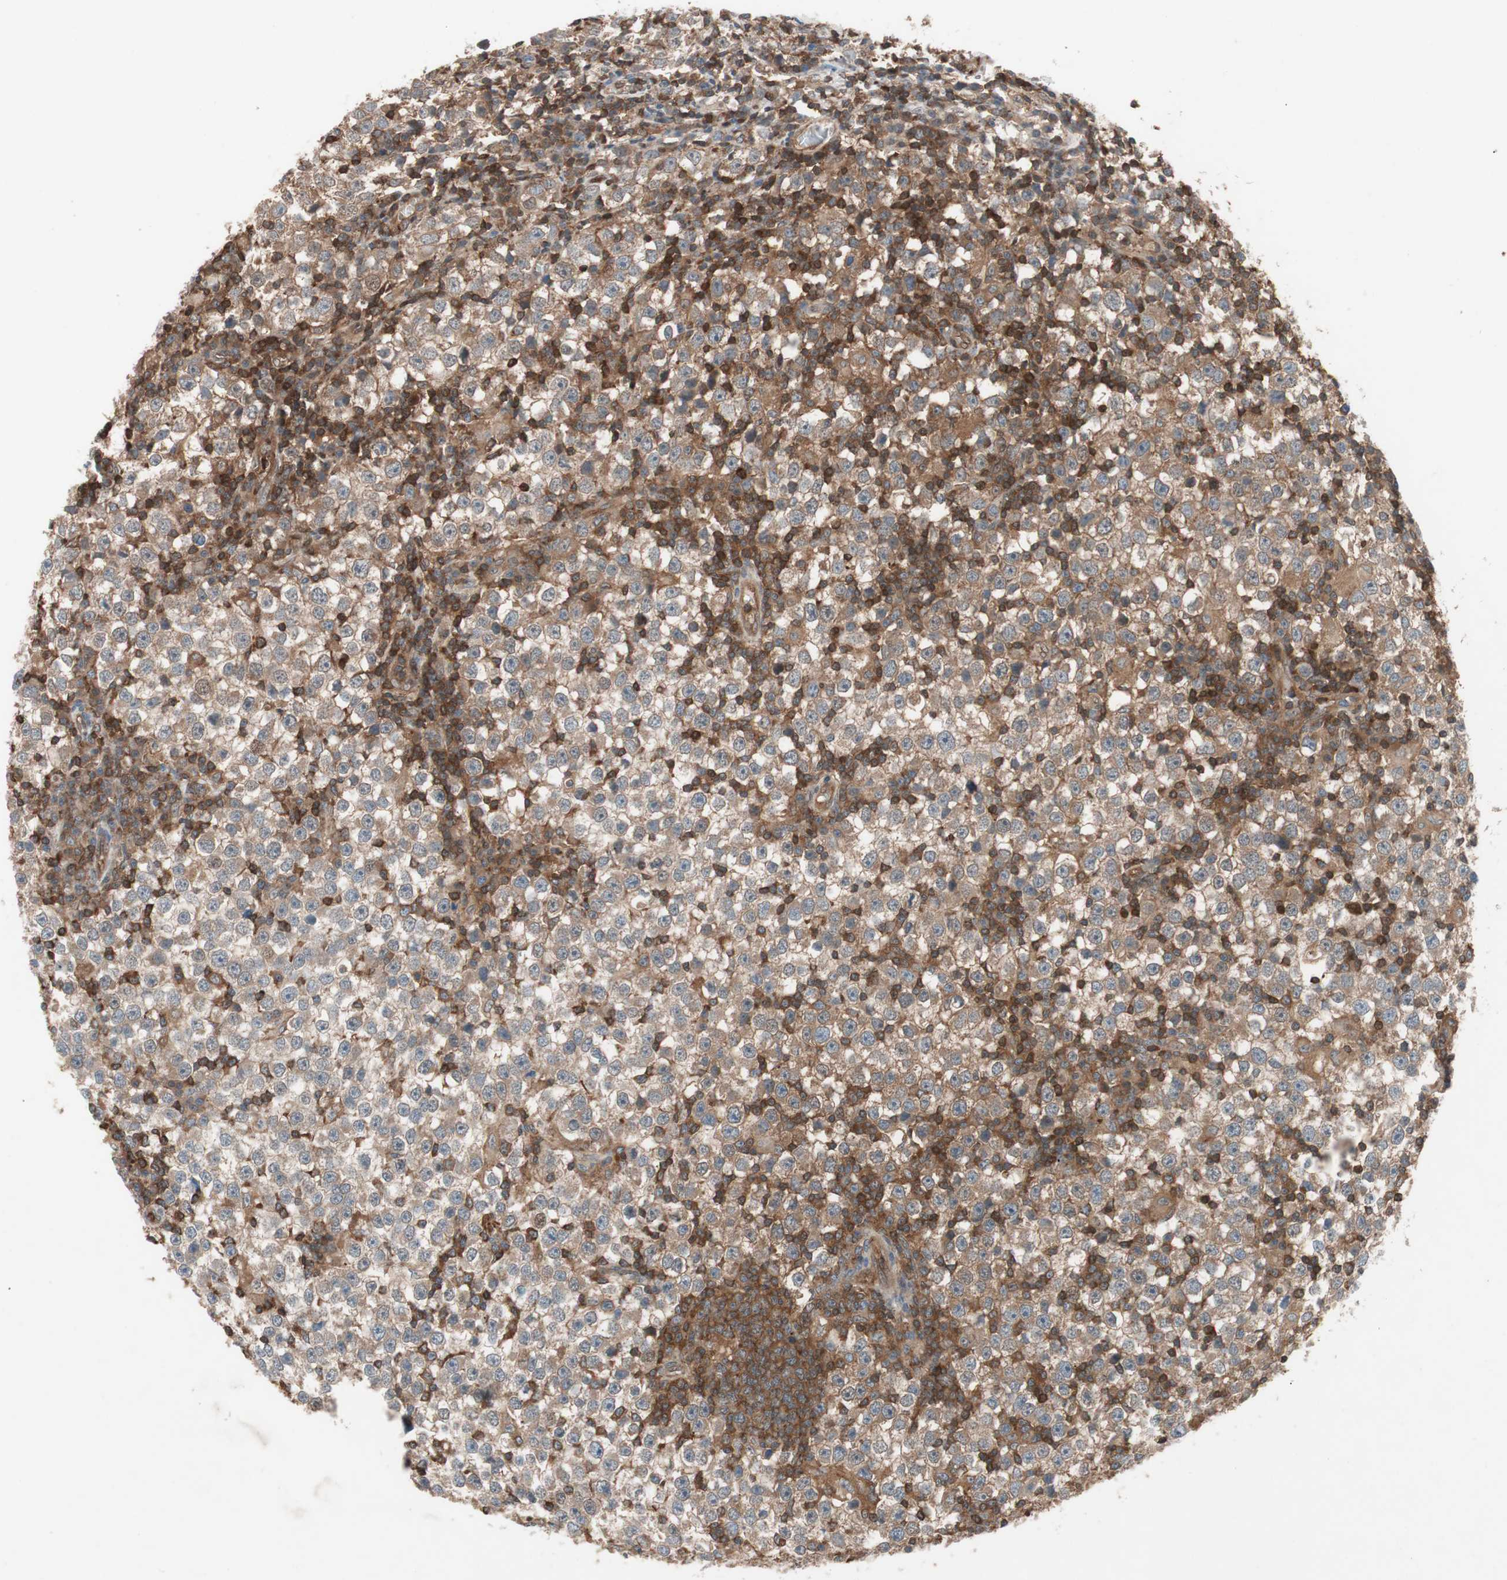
{"staining": {"intensity": "weak", "quantity": ">75%", "location": "cytoplasmic/membranous"}, "tissue": "testis cancer", "cell_type": "Tumor cells", "image_type": "cancer", "snomed": [{"axis": "morphology", "description": "Seminoma, NOS"}, {"axis": "topography", "description": "Testis"}], "caption": "Immunohistochemical staining of human testis cancer (seminoma) demonstrates low levels of weak cytoplasmic/membranous protein staining in about >75% of tumor cells. (DAB (3,3'-diaminobenzidine) = brown stain, brightfield microscopy at high magnification).", "gene": "GALT", "patient": {"sex": "male", "age": 65}}